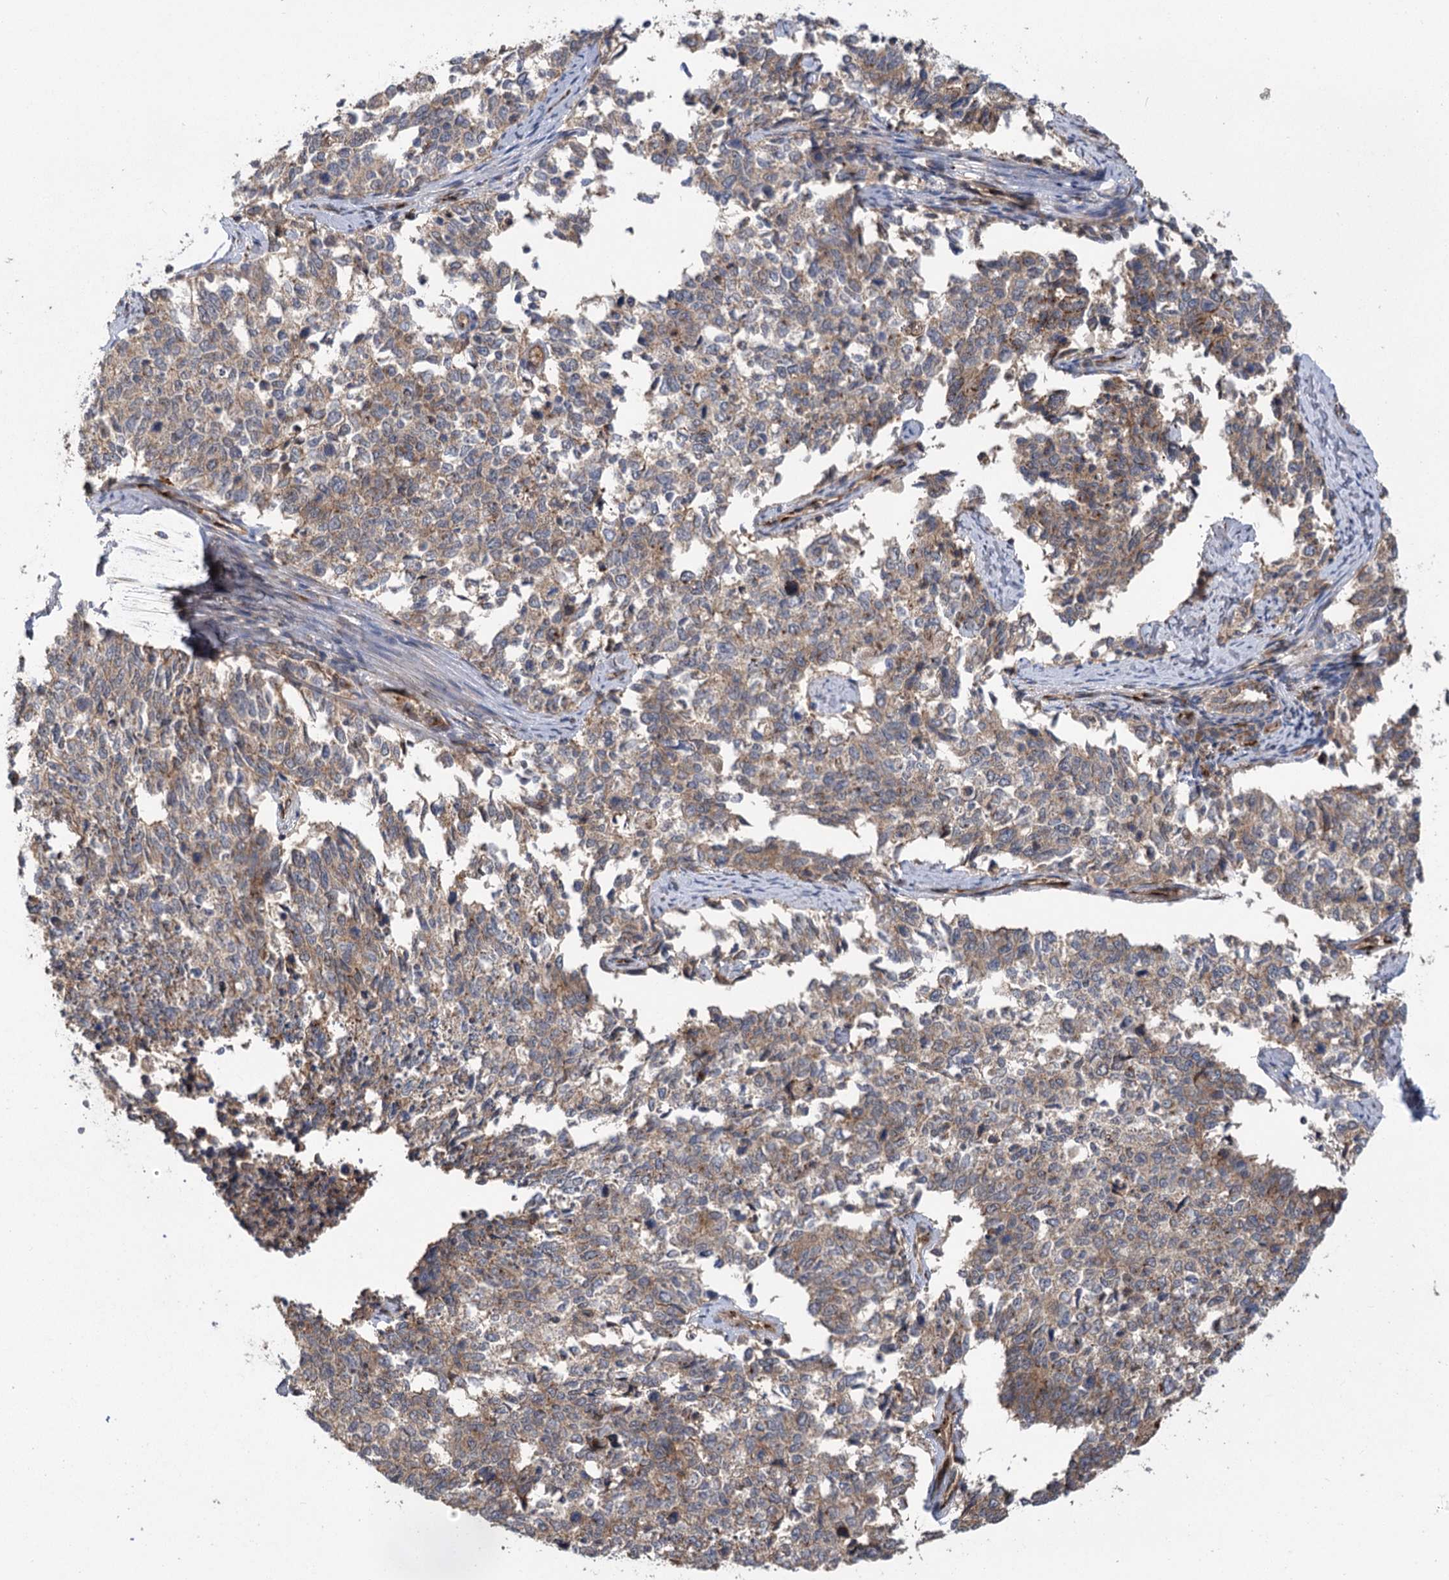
{"staining": {"intensity": "moderate", "quantity": "25%-75%", "location": "cytoplasmic/membranous"}, "tissue": "cervical cancer", "cell_type": "Tumor cells", "image_type": "cancer", "snomed": [{"axis": "morphology", "description": "Squamous cell carcinoma, NOS"}, {"axis": "topography", "description": "Cervix"}], "caption": "About 25%-75% of tumor cells in squamous cell carcinoma (cervical) exhibit moderate cytoplasmic/membranous protein expression as visualized by brown immunohistochemical staining.", "gene": "CARD19", "patient": {"sex": "female", "age": 63}}